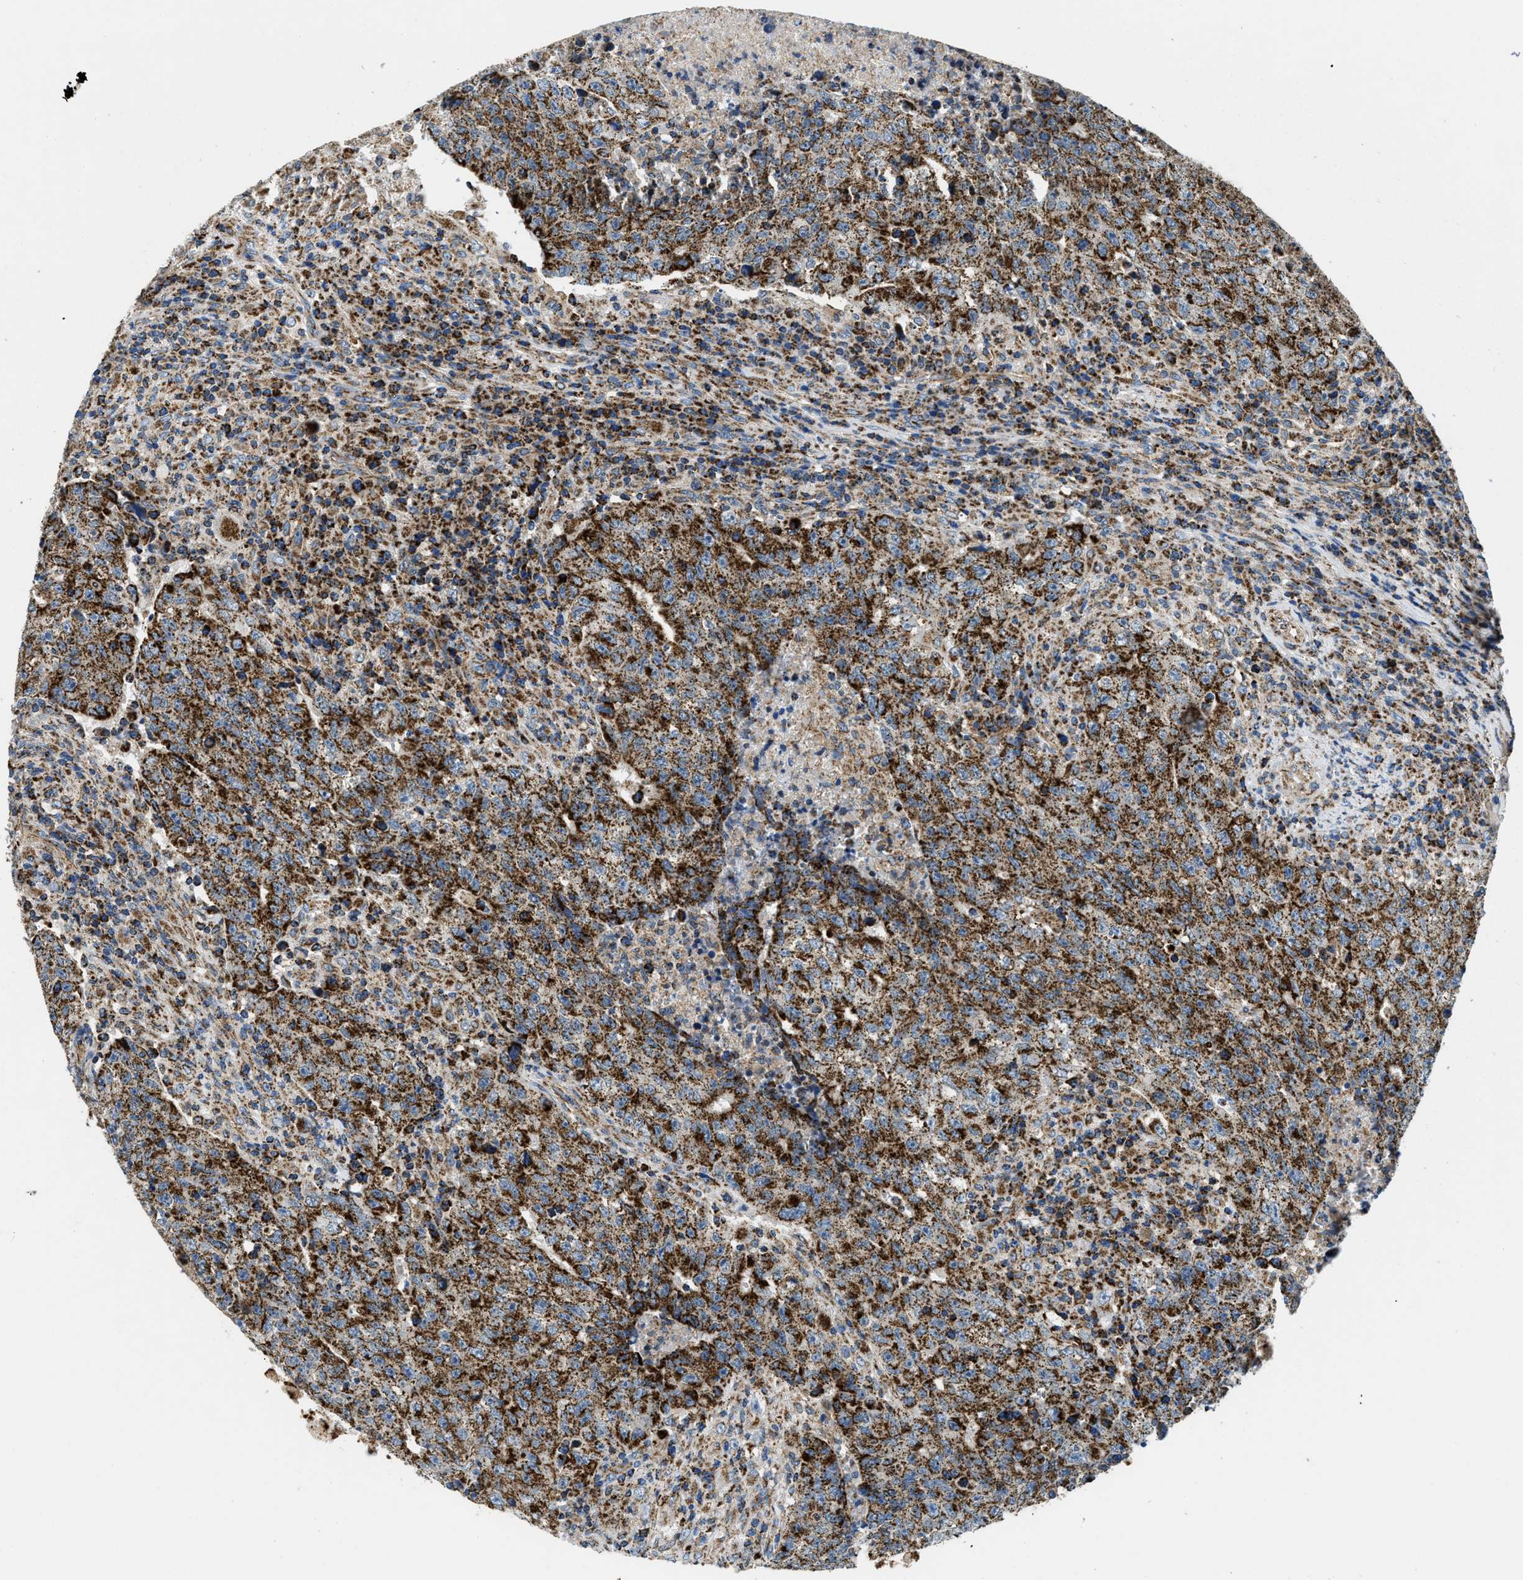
{"staining": {"intensity": "strong", "quantity": ">75%", "location": "cytoplasmic/membranous"}, "tissue": "testis cancer", "cell_type": "Tumor cells", "image_type": "cancer", "snomed": [{"axis": "morphology", "description": "Necrosis, NOS"}, {"axis": "morphology", "description": "Carcinoma, Embryonal, NOS"}, {"axis": "topography", "description": "Testis"}], "caption": "Immunohistochemical staining of human testis cancer (embryonal carcinoma) demonstrates high levels of strong cytoplasmic/membranous protein positivity in approximately >75% of tumor cells.", "gene": "STK33", "patient": {"sex": "male", "age": 19}}